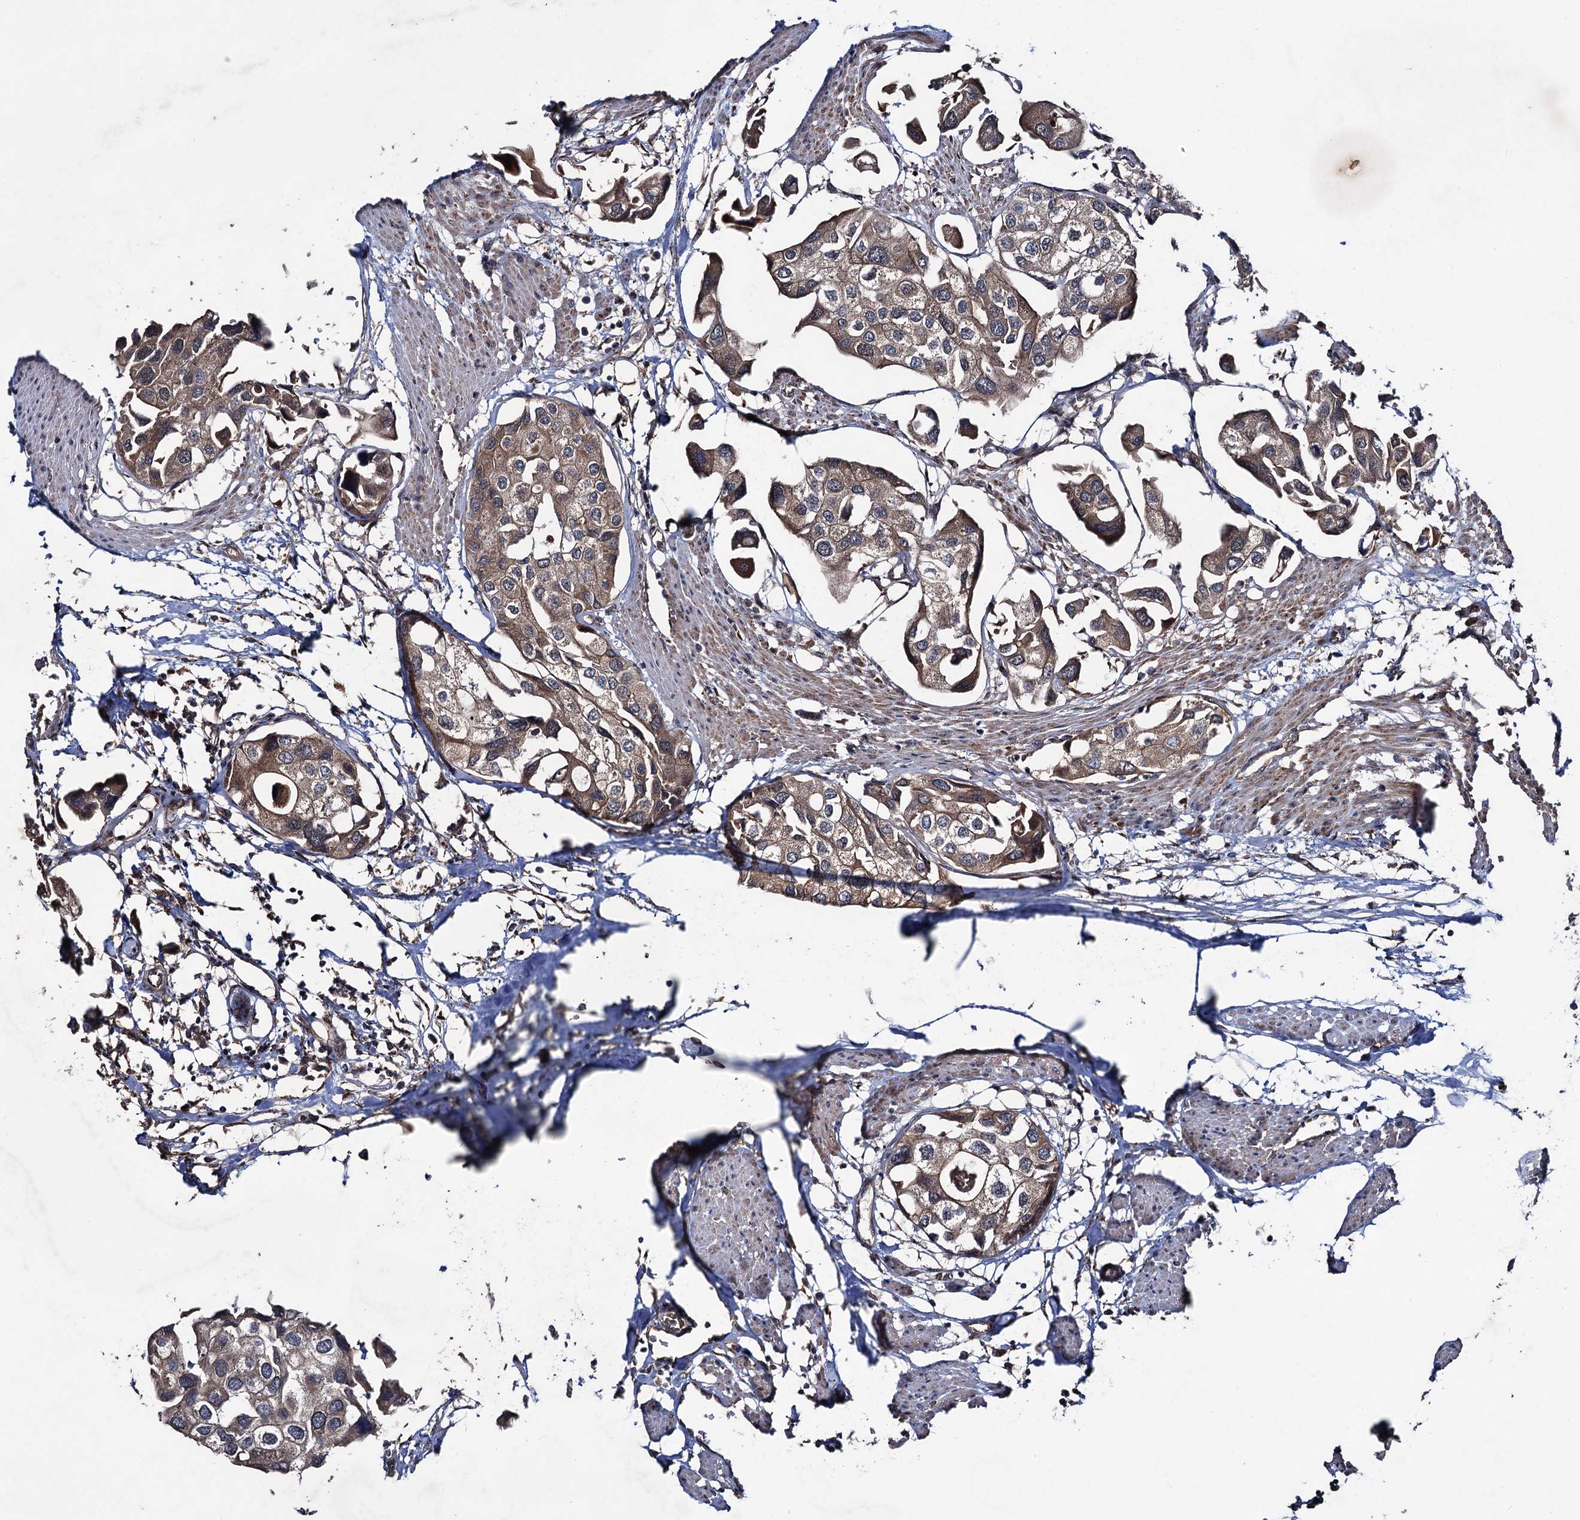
{"staining": {"intensity": "moderate", "quantity": "25%-75%", "location": "cytoplasmic/membranous"}, "tissue": "urothelial cancer", "cell_type": "Tumor cells", "image_type": "cancer", "snomed": [{"axis": "morphology", "description": "Urothelial carcinoma, High grade"}, {"axis": "topography", "description": "Urinary bladder"}], "caption": "High-grade urothelial carcinoma tissue reveals moderate cytoplasmic/membranous staining in about 25%-75% of tumor cells", "gene": "HAUS1", "patient": {"sex": "male", "age": 64}}